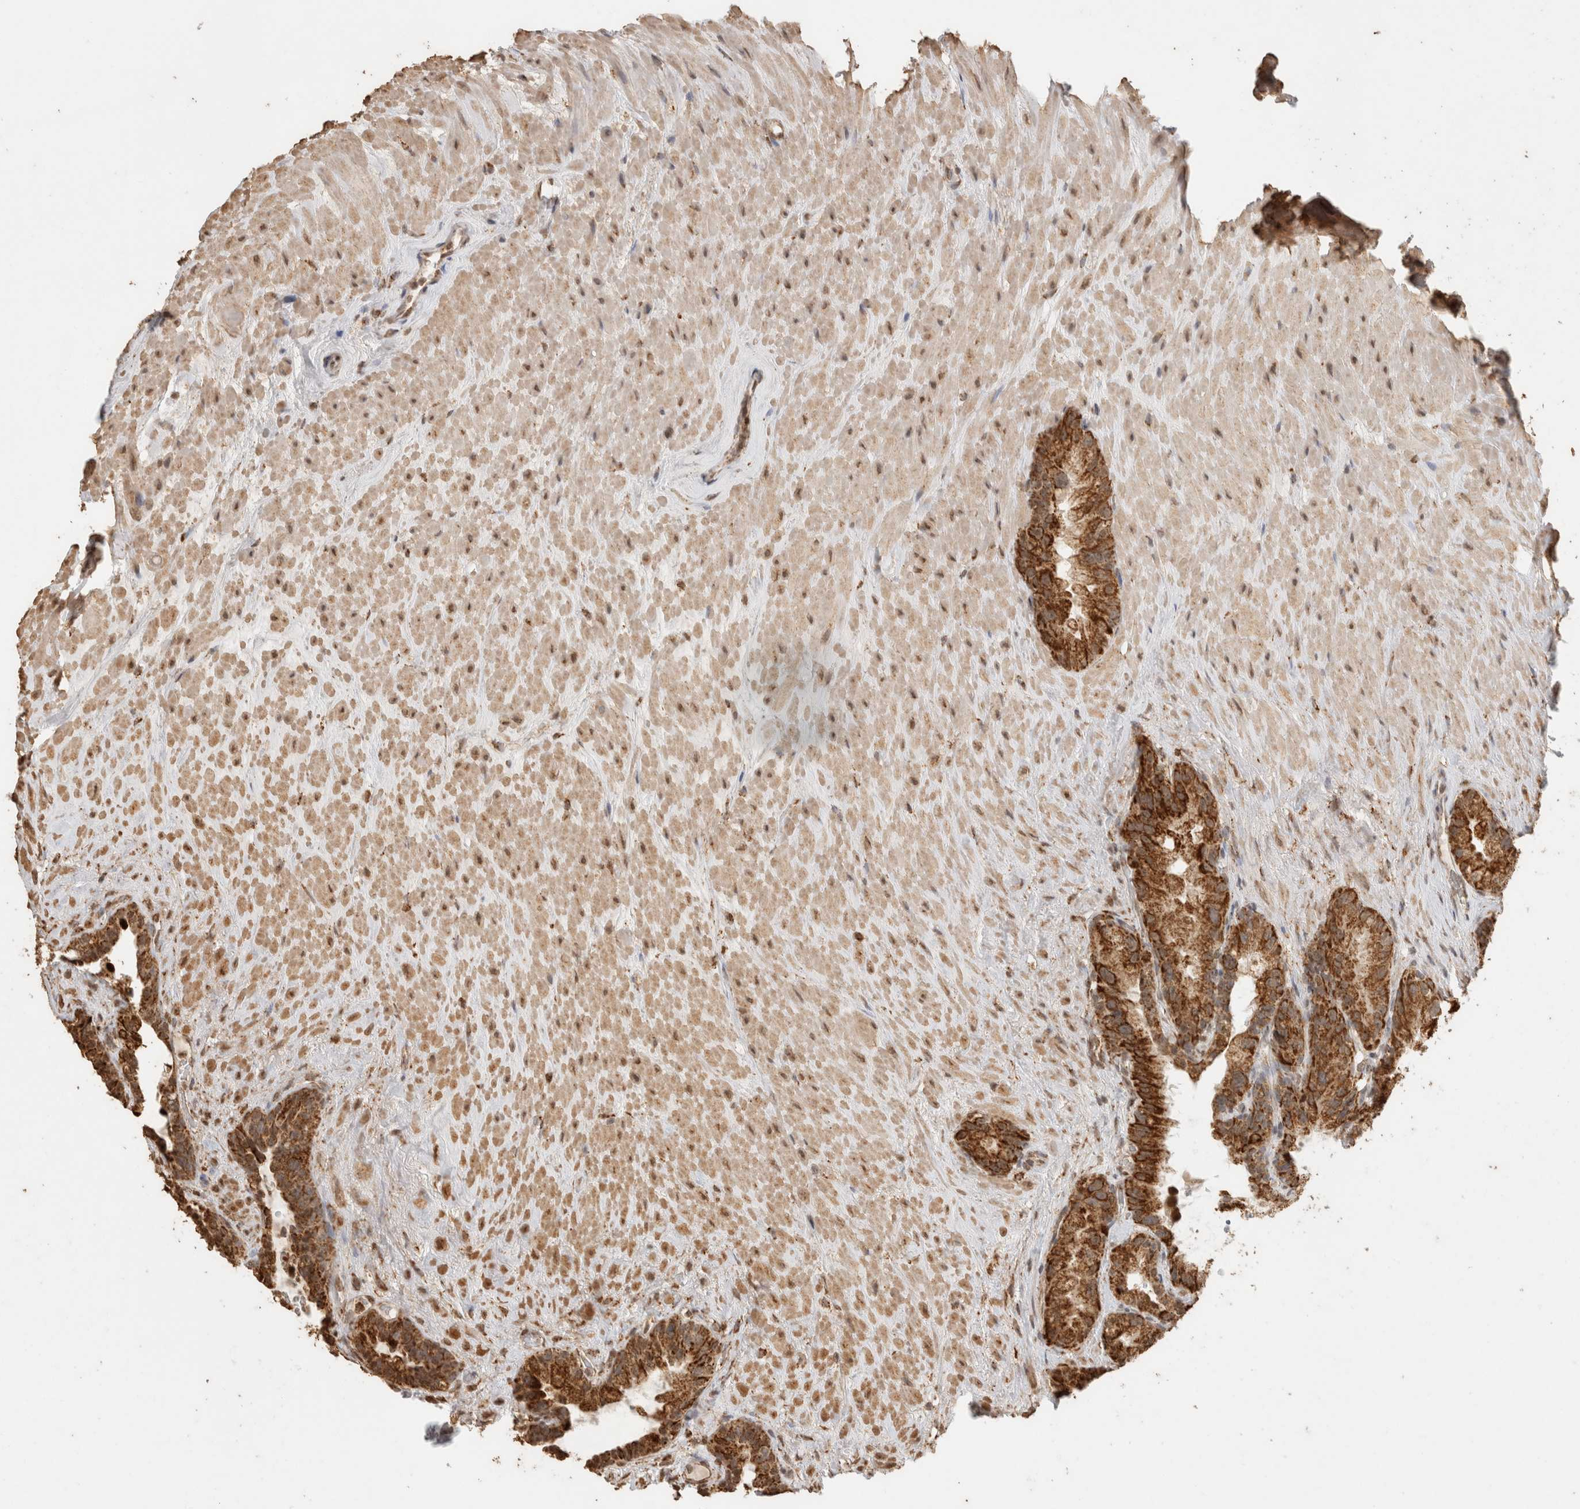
{"staining": {"intensity": "strong", "quantity": ">75%", "location": "cytoplasmic/membranous"}, "tissue": "seminal vesicle", "cell_type": "Glandular cells", "image_type": "normal", "snomed": [{"axis": "morphology", "description": "Normal tissue, NOS"}, {"axis": "topography", "description": "Seminal veicle"}], "caption": "The immunohistochemical stain shows strong cytoplasmic/membranous staining in glandular cells of unremarkable seminal vesicle.", "gene": "BNIP3L", "patient": {"sex": "male", "age": 80}}